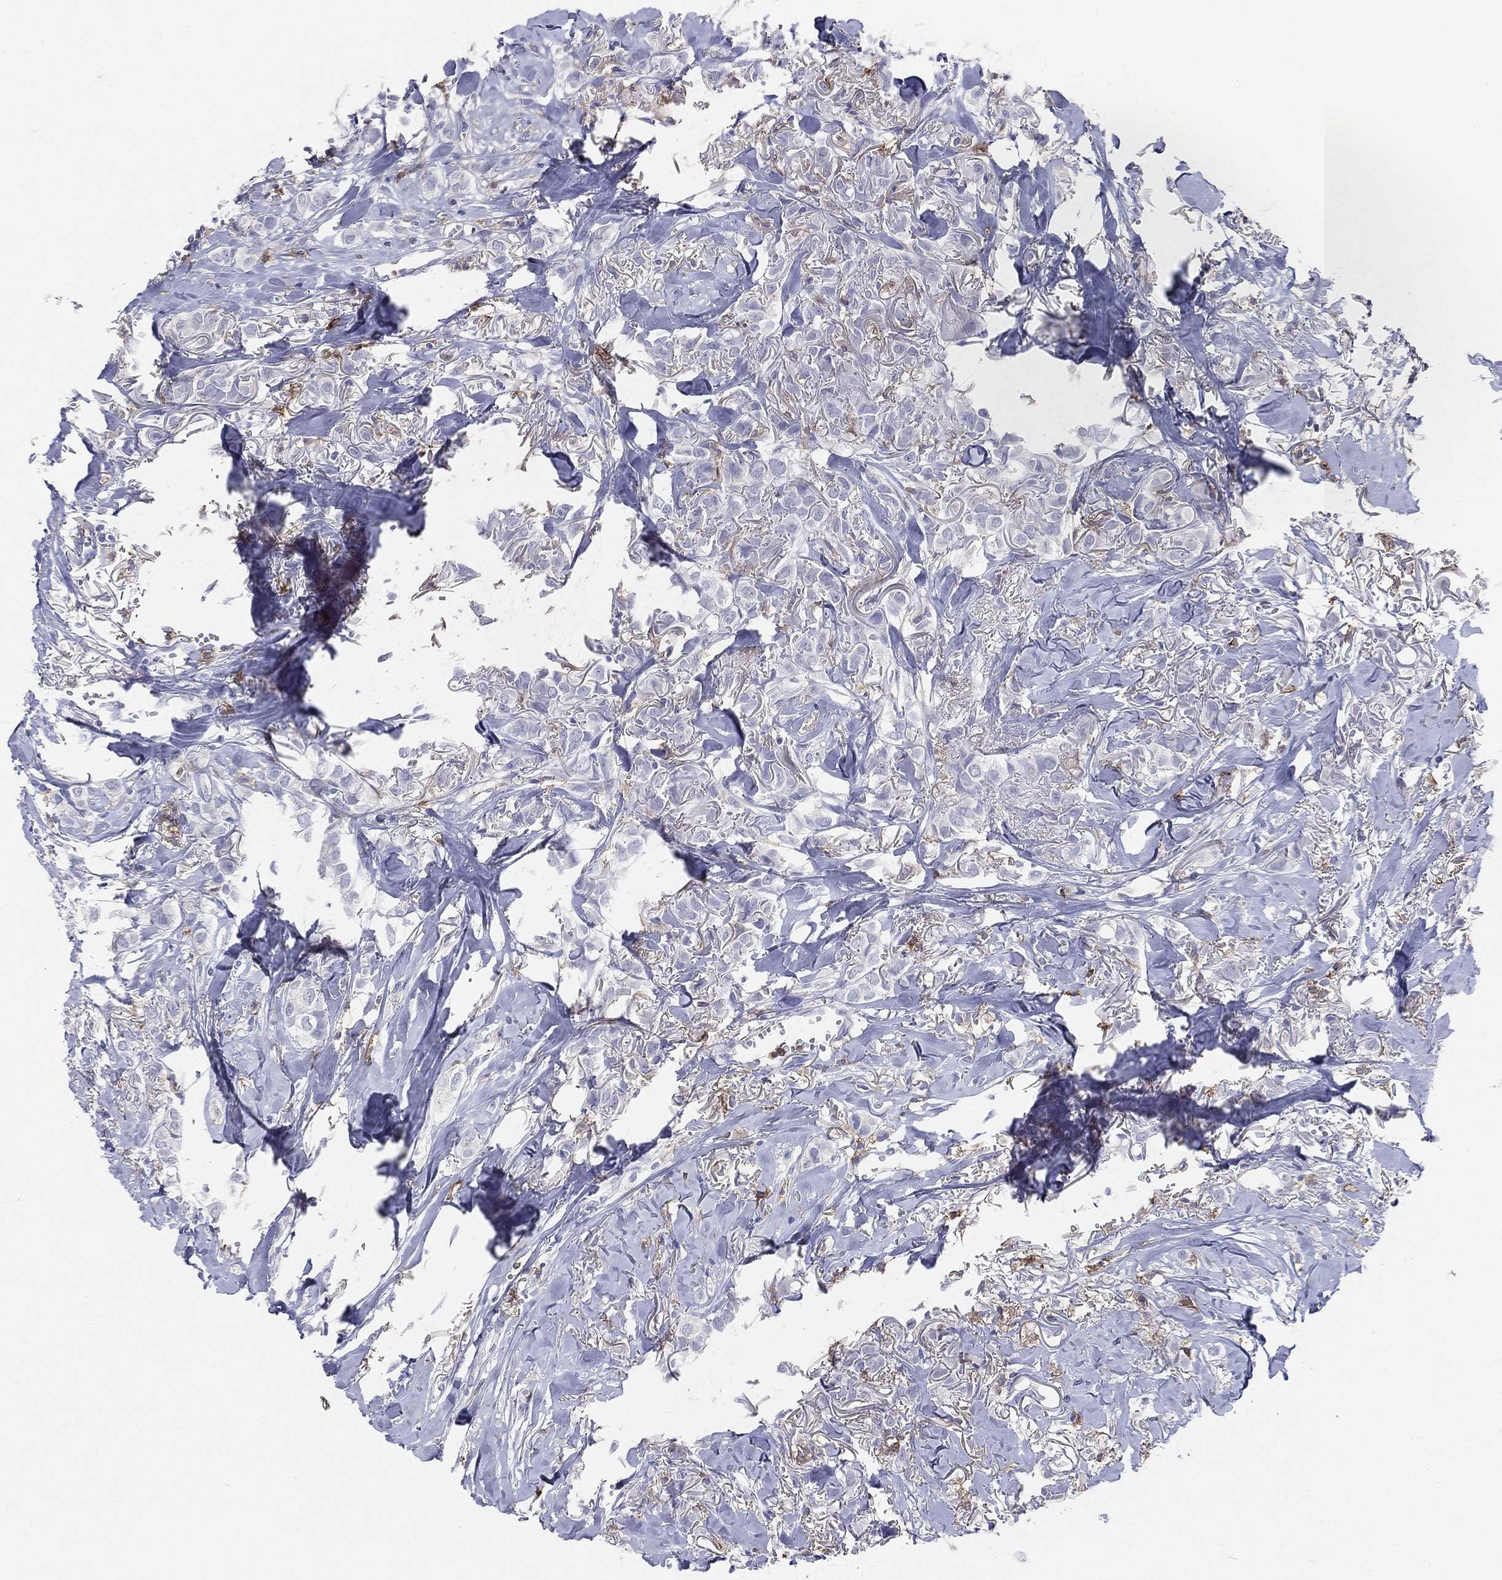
{"staining": {"intensity": "negative", "quantity": "none", "location": "none"}, "tissue": "breast cancer", "cell_type": "Tumor cells", "image_type": "cancer", "snomed": [{"axis": "morphology", "description": "Duct carcinoma"}, {"axis": "topography", "description": "Breast"}], "caption": "A histopathology image of human breast cancer (intraductal carcinoma) is negative for staining in tumor cells.", "gene": "CD33", "patient": {"sex": "female", "age": 85}}